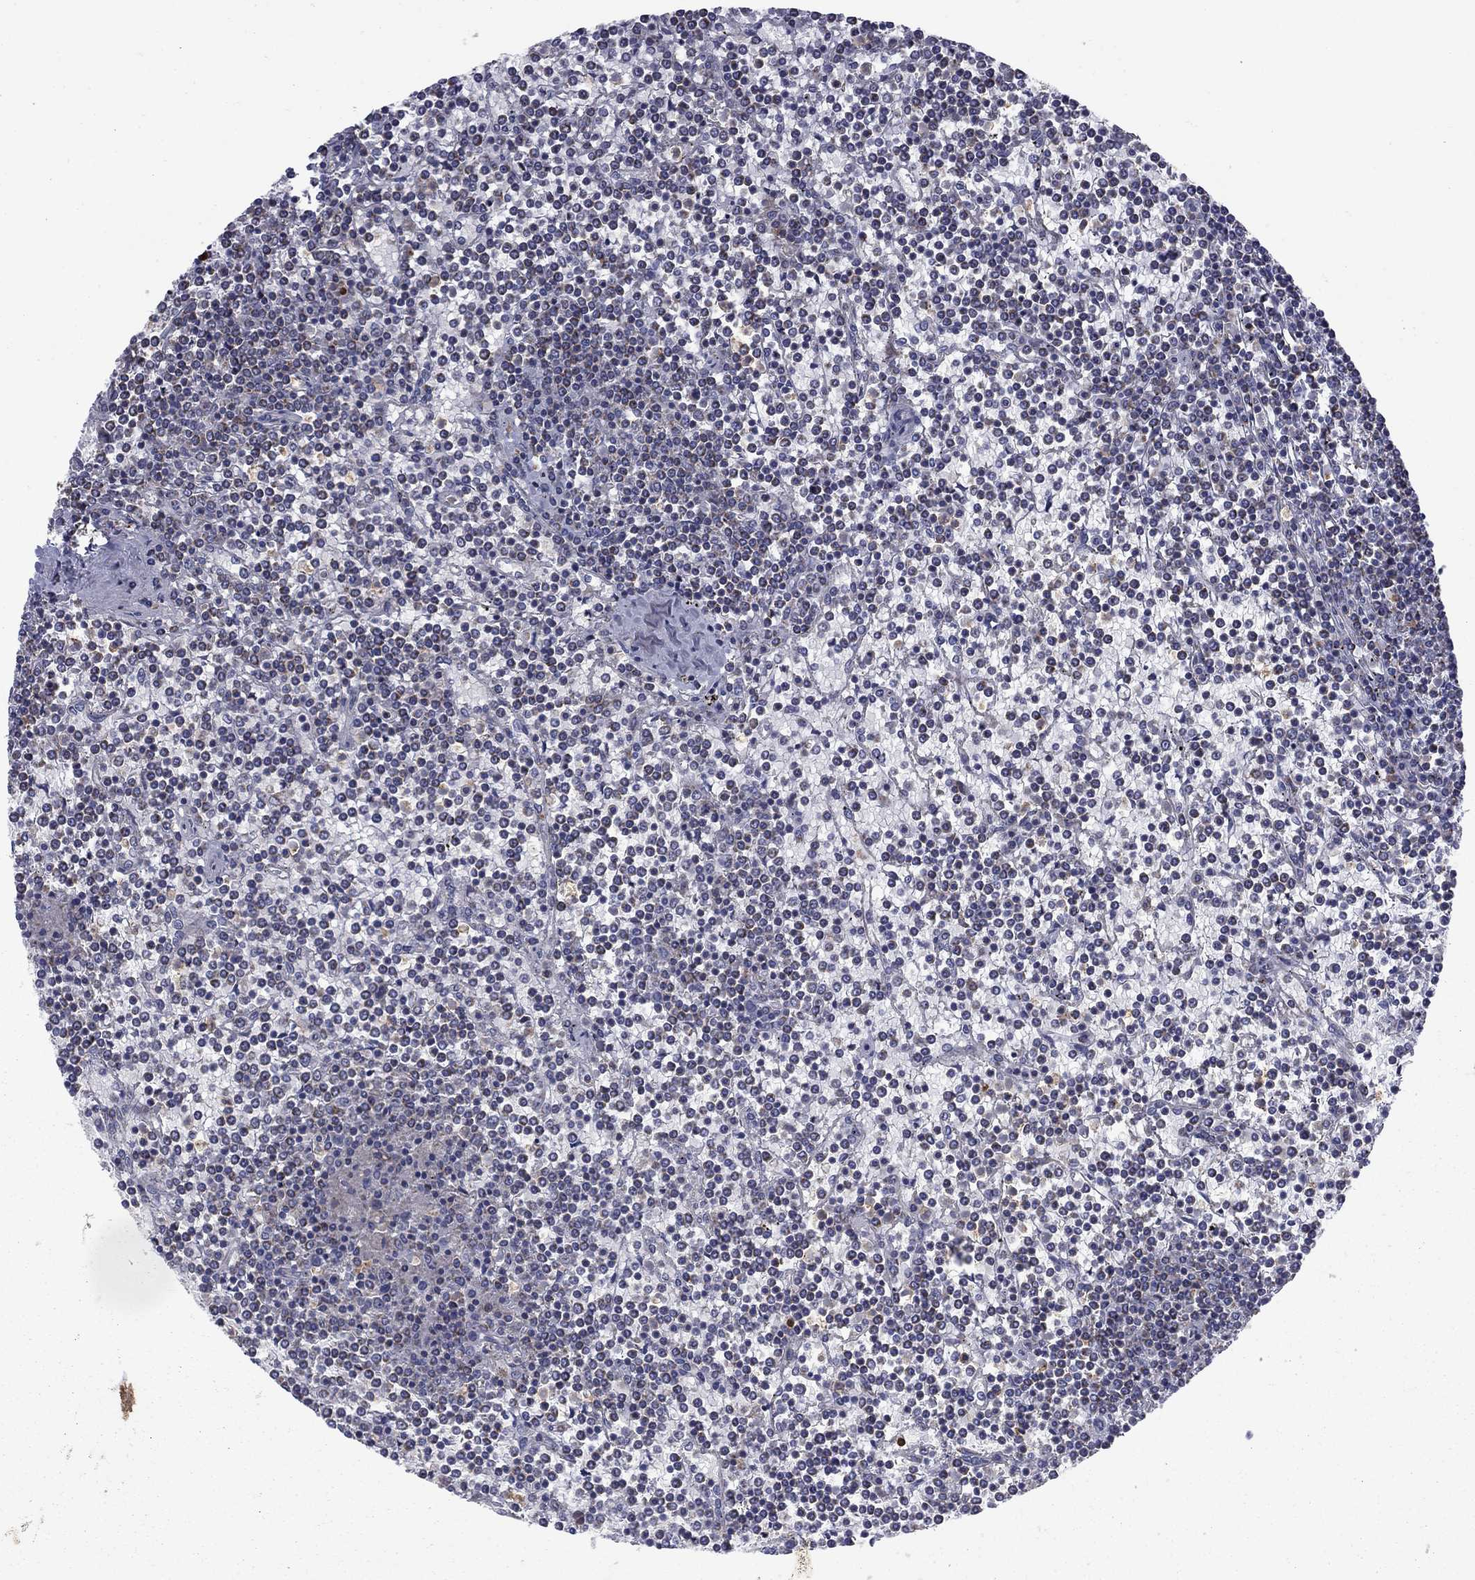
{"staining": {"intensity": "negative", "quantity": "none", "location": "none"}, "tissue": "lymphoma", "cell_type": "Tumor cells", "image_type": "cancer", "snomed": [{"axis": "morphology", "description": "Malignant lymphoma, non-Hodgkin's type, Low grade"}, {"axis": "topography", "description": "Spleen"}], "caption": "Immunohistochemical staining of human lymphoma demonstrates no significant expression in tumor cells.", "gene": "DOP1B", "patient": {"sex": "female", "age": 19}}